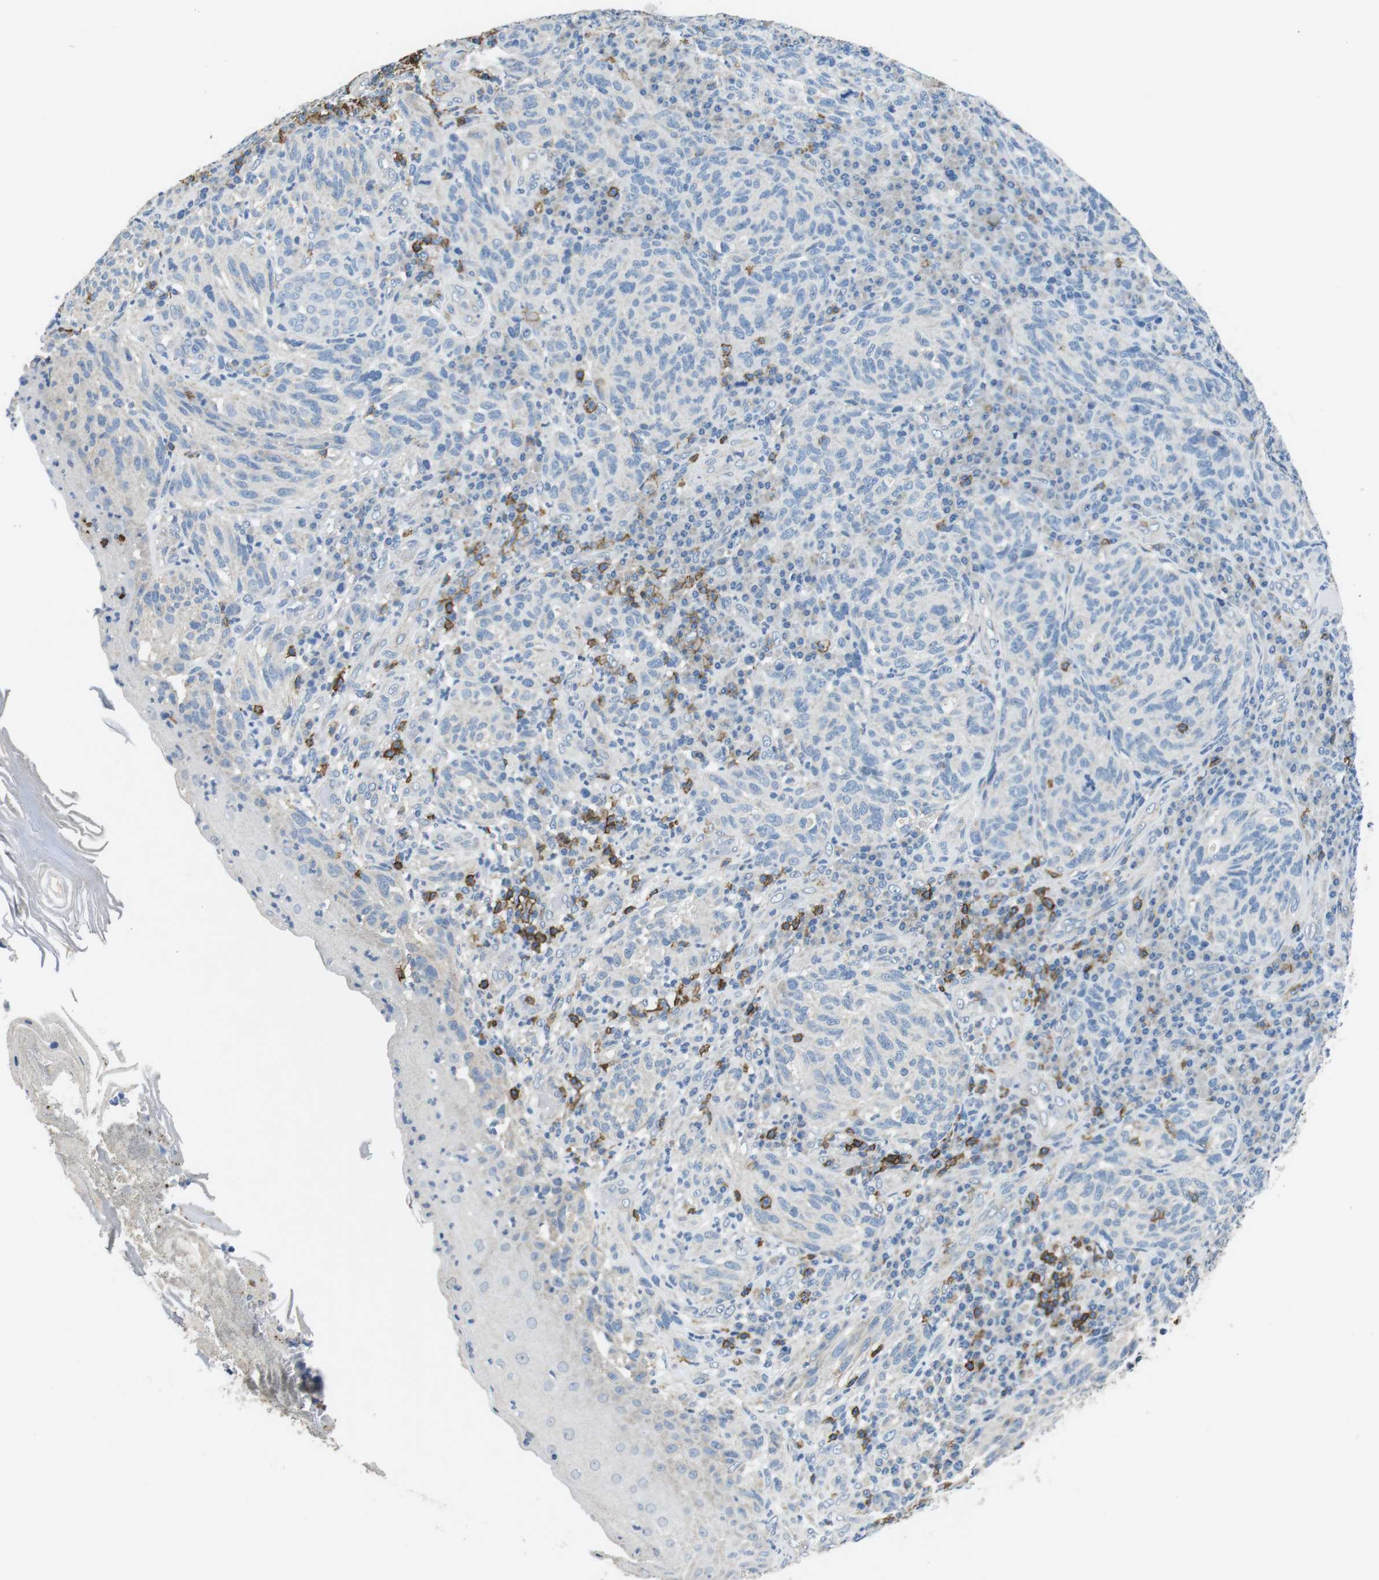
{"staining": {"intensity": "negative", "quantity": "none", "location": "none"}, "tissue": "melanoma", "cell_type": "Tumor cells", "image_type": "cancer", "snomed": [{"axis": "morphology", "description": "Malignant melanoma, NOS"}, {"axis": "topography", "description": "Skin"}], "caption": "This is a image of IHC staining of malignant melanoma, which shows no staining in tumor cells. The staining is performed using DAB brown chromogen with nuclei counter-stained in using hematoxylin.", "gene": "CD6", "patient": {"sex": "female", "age": 73}}